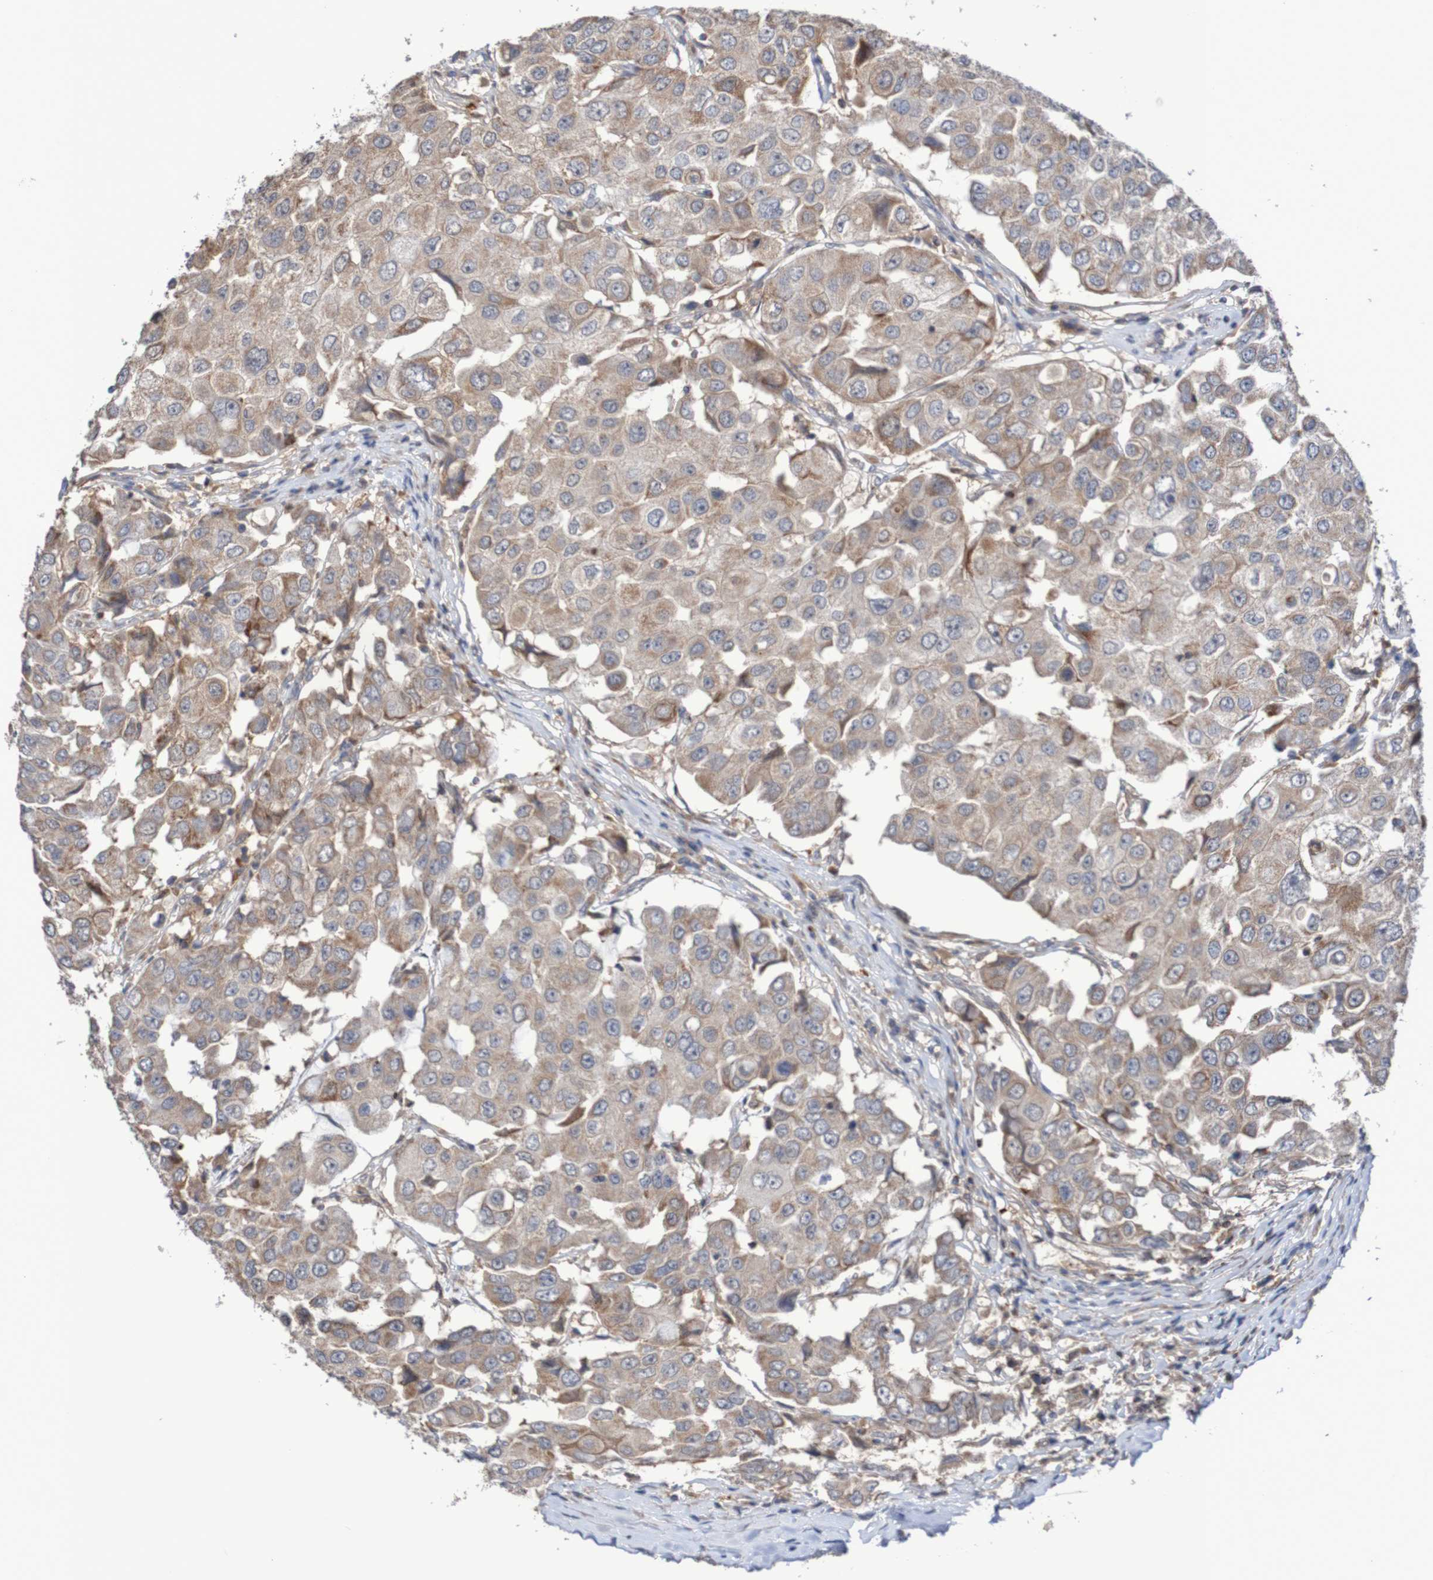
{"staining": {"intensity": "moderate", "quantity": "25%-75%", "location": "cytoplasmic/membranous"}, "tissue": "breast cancer", "cell_type": "Tumor cells", "image_type": "cancer", "snomed": [{"axis": "morphology", "description": "Duct carcinoma"}, {"axis": "topography", "description": "Breast"}], "caption": "Breast cancer (infiltrating ductal carcinoma) was stained to show a protein in brown. There is medium levels of moderate cytoplasmic/membranous staining in about 25%-75% of tumor cells. The staining was performed using DAB, with brown indicating positive protein expression. Nuclei are stained blue with hematoxylin.", "gene": "C3orf18", "patient": {"sex": "female", "age": 27}}